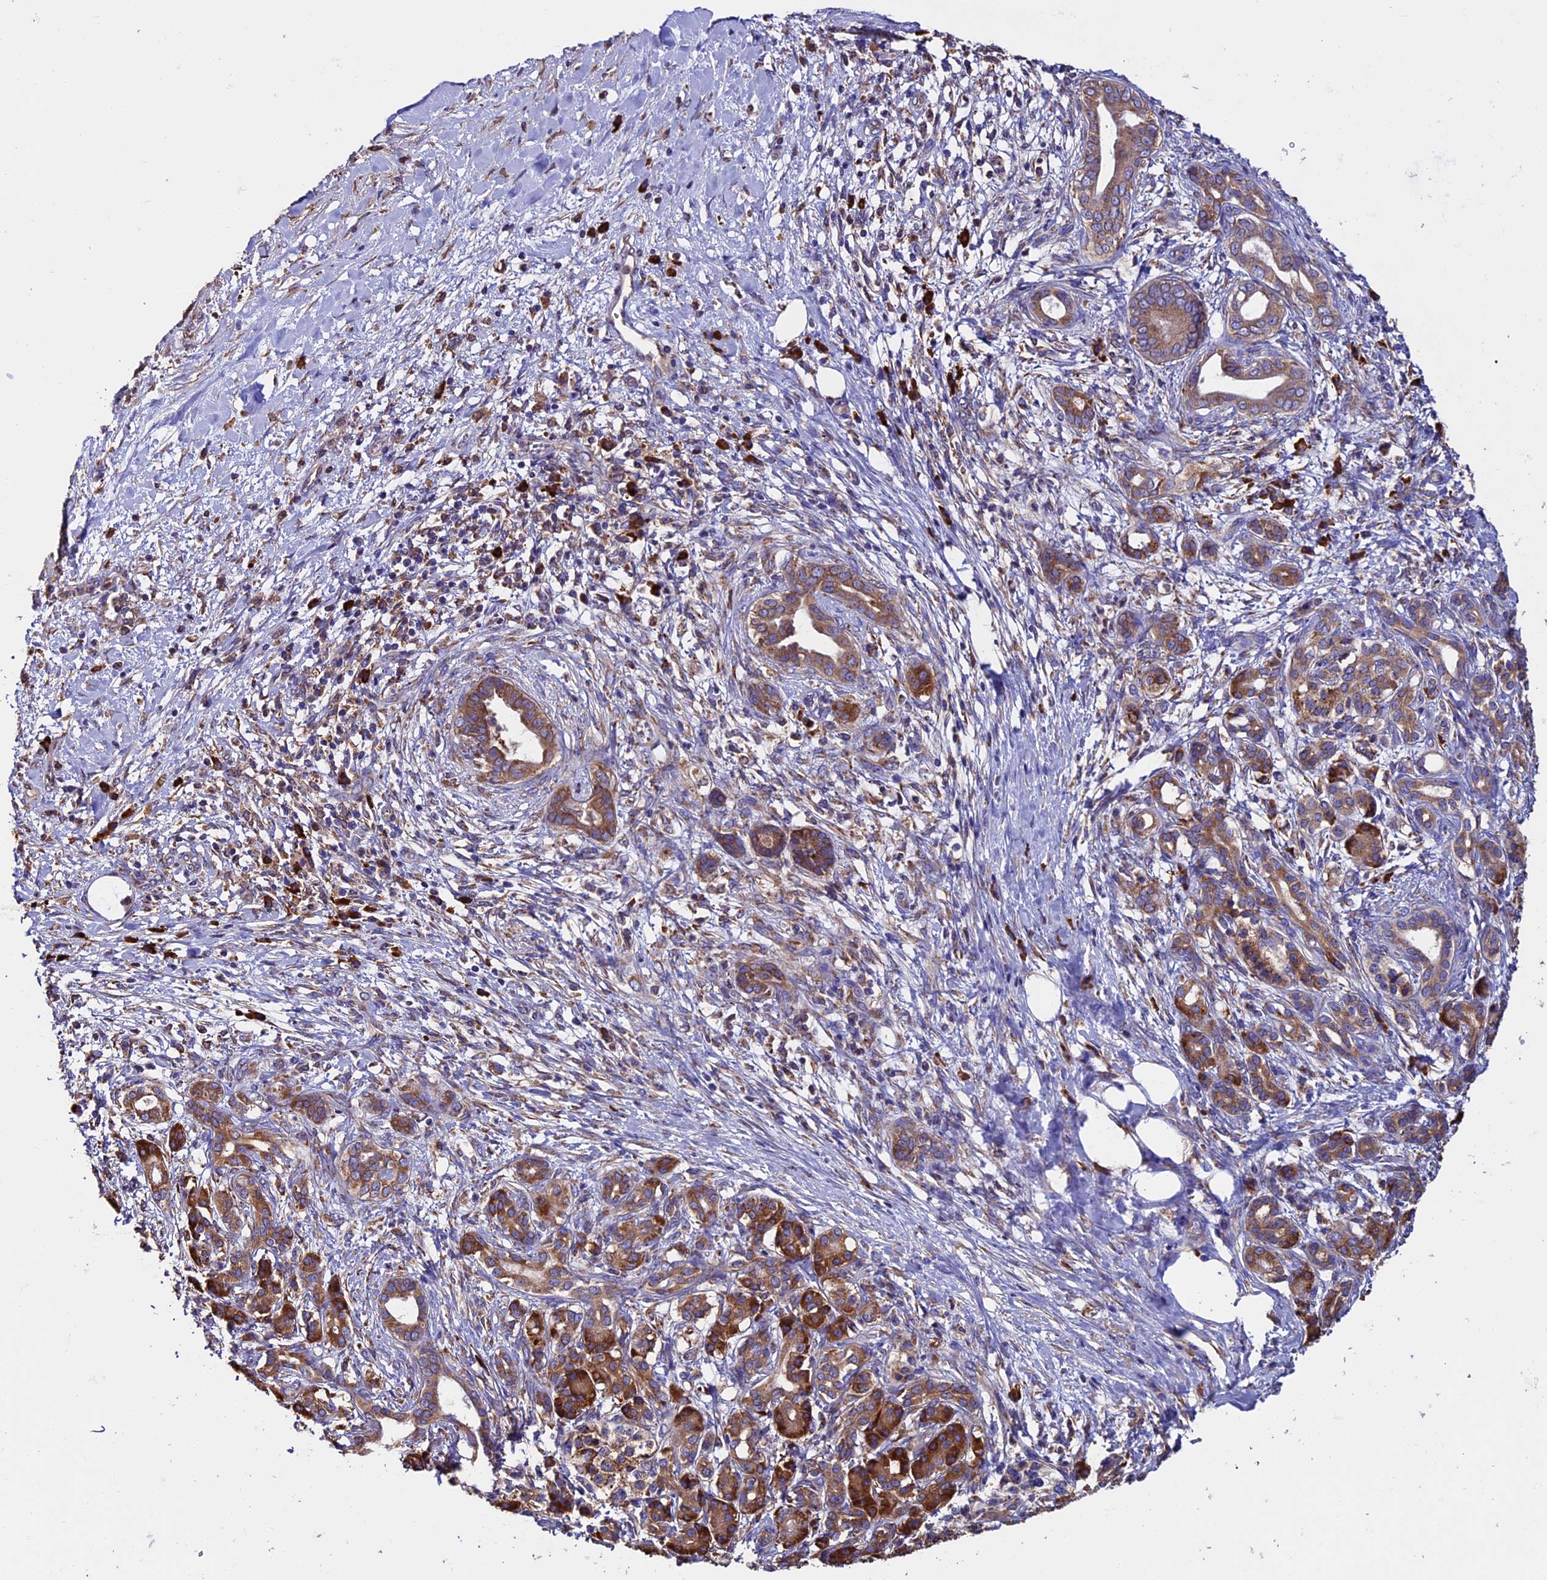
{"staining": {"intensity": "moderate", "quantity": ">75%", "location": "cytoplasmic/membranous"}, "tissue": "pancreatic cancer", "cell_type": "Tumor cells", "image_type": "cancer", "snomed": [{"axis": "morphology", "description": "Adenocarcinoma, NOS"}, {"axis": "topography", "description": "Pancreas"}], "caption": "This histopathology image demonstrates pancreatic cancer stained with immunohistochemistry (IHC) to label a protein in brown. The cytoplasmic/membranous of tumor cells show moderate positivity for the protein. Nuclei are counter-stained blue.", "gene": "BTBD3", "patient": {"sex": "female", "age": 55}}